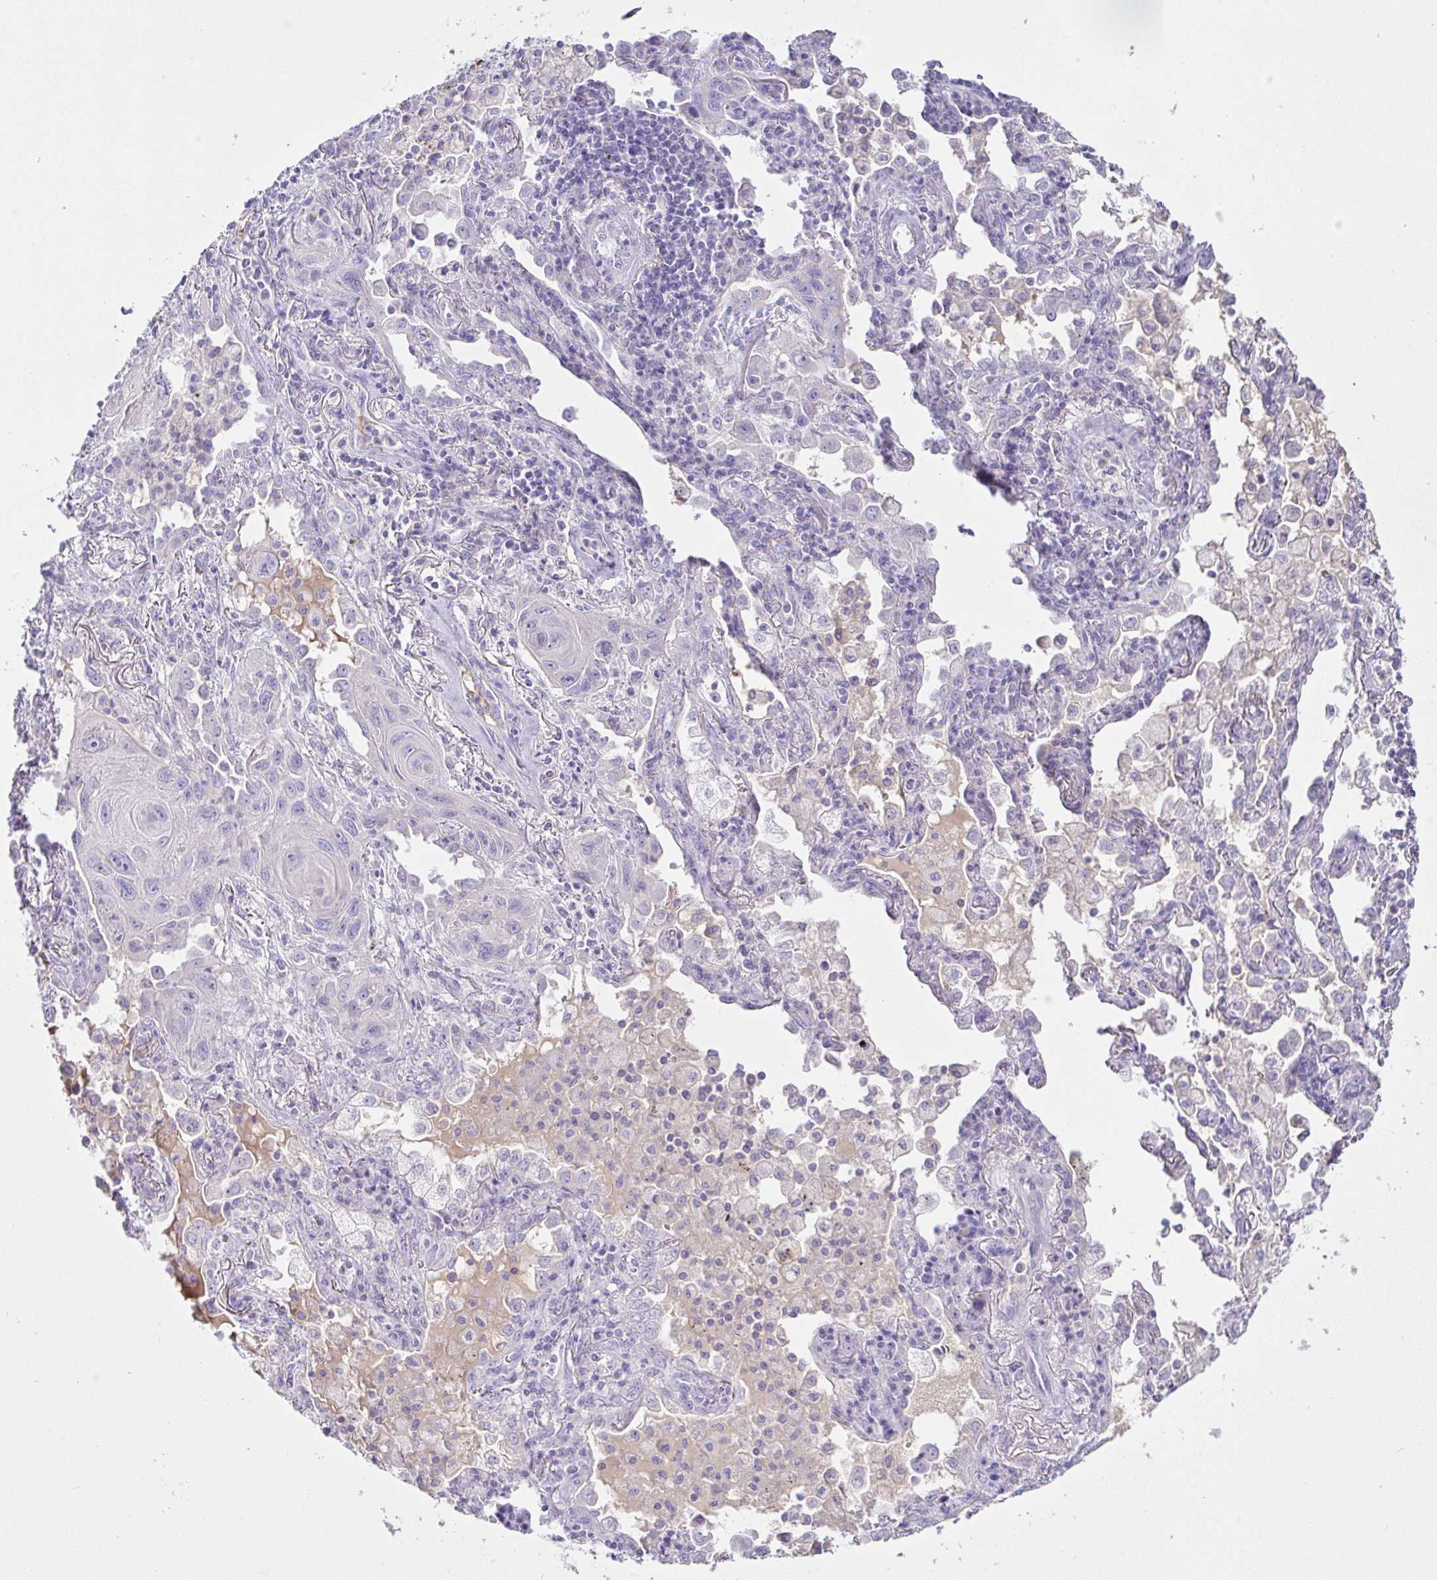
{"staining": {"intensity": "negative", "quantity": "none", "location": "none"}, "tissue": "lung cancer", "cell_type": "Tumor cells", "image_type": "cancer", "snomed": [{"axis": "morphology", "description": "Squamous cell carcinoma, NOS"}, {"axis": "topography", "description": "Lung"}], "caption": "Immunohistochemistry (IHC) of human lung cancer displays no expression in tumor cells.", "gene": "SAA4", "patient": {"sex": "male", "age": 79}}